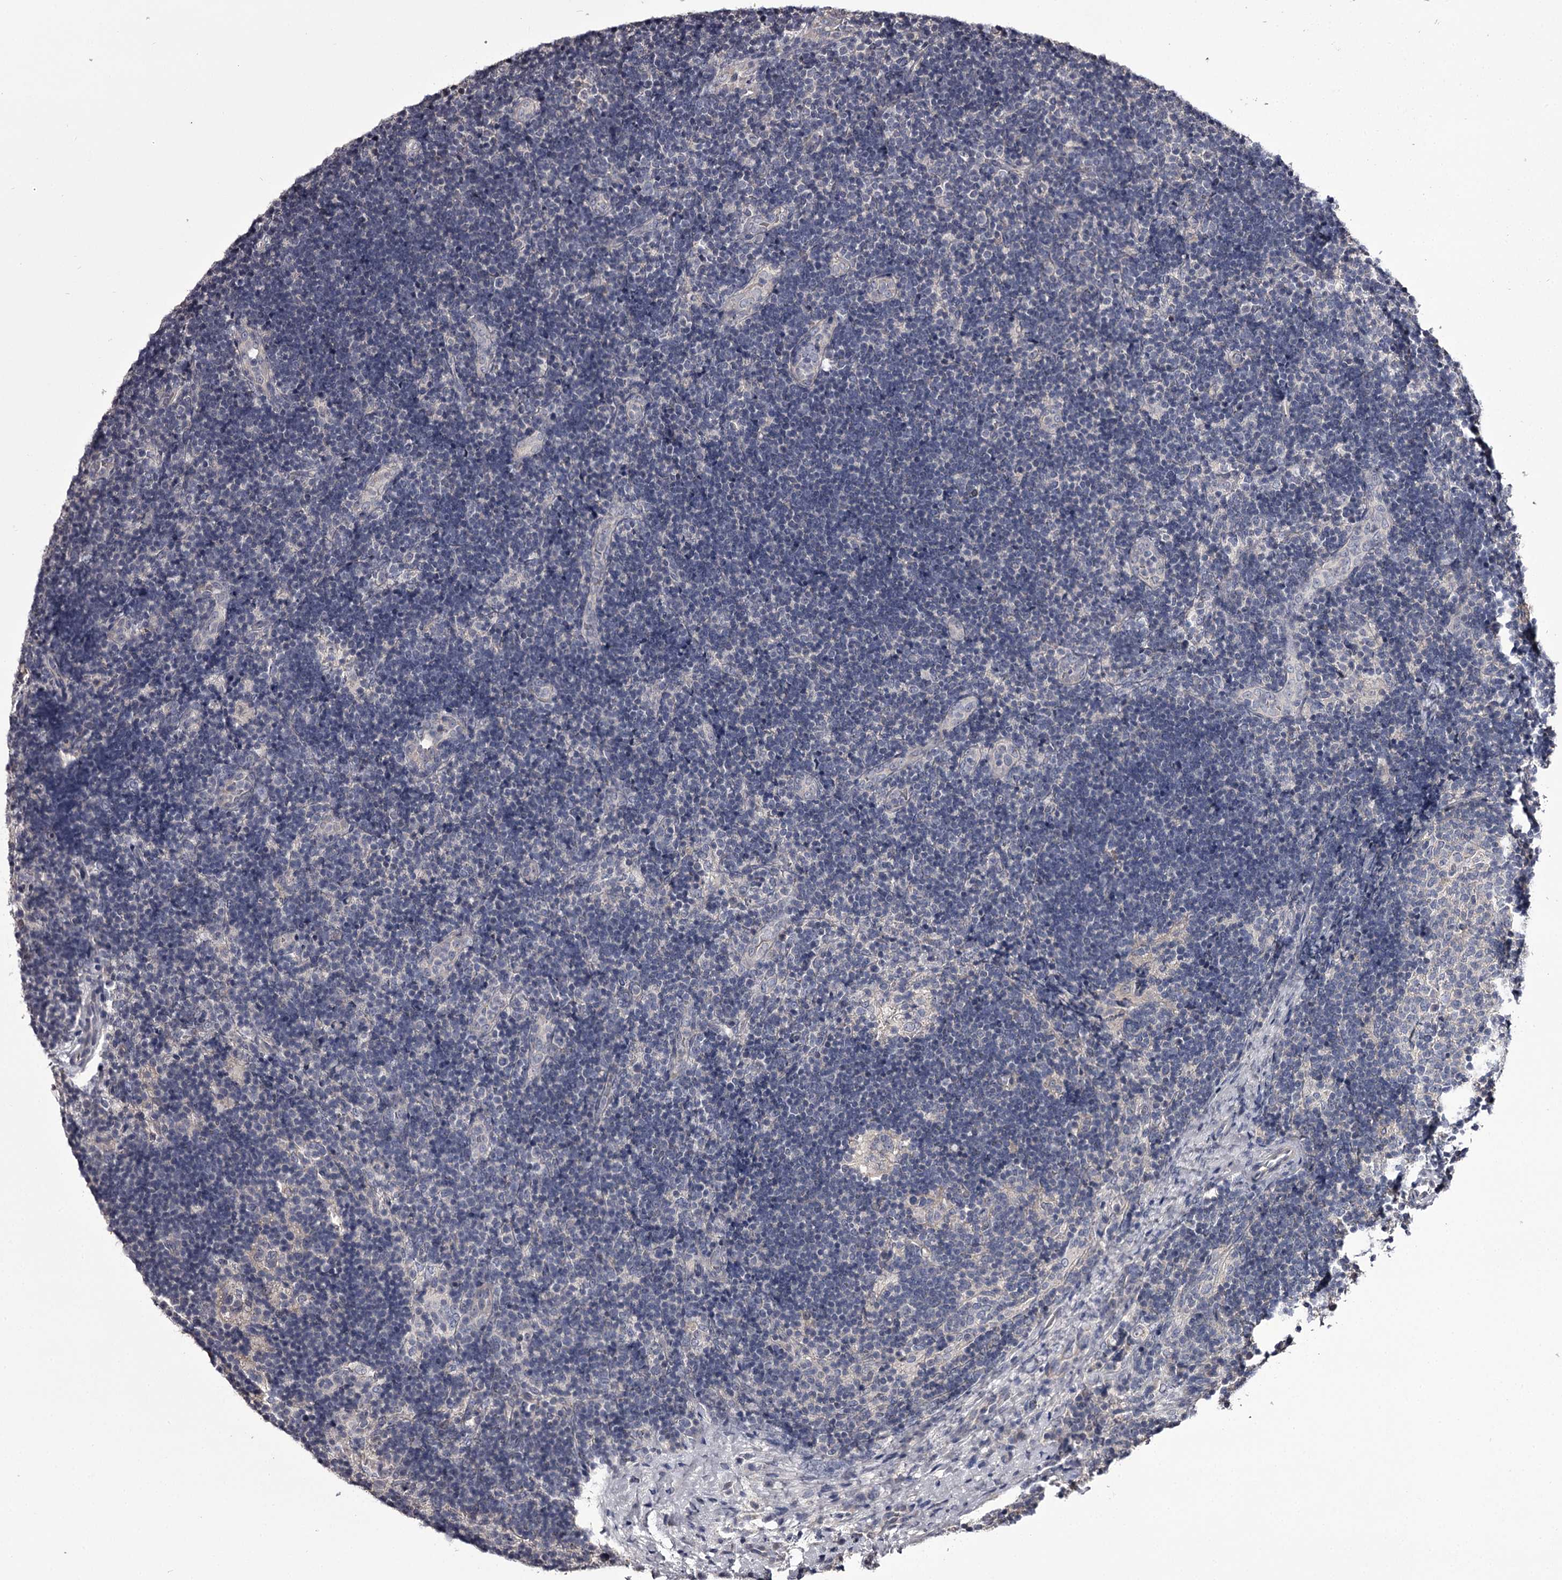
{"staining": {"intensity": "negative", "quantity": "none", "location": "none"}, "tissue": "lymph node", "cell_type": "Germinal center cells", "image_type": "normal", "snomed": [{"axis": "morphology", "description": "Normal tissue, NOS"}, {"axis": "topography", "description": "Lymph node"}], "caption": "A histopathology image of lymph node stained for a protein reveals no brown staining in germinal center cells.", "gene": "PRM2", "patient": {"sex": "female", "age": 22}}